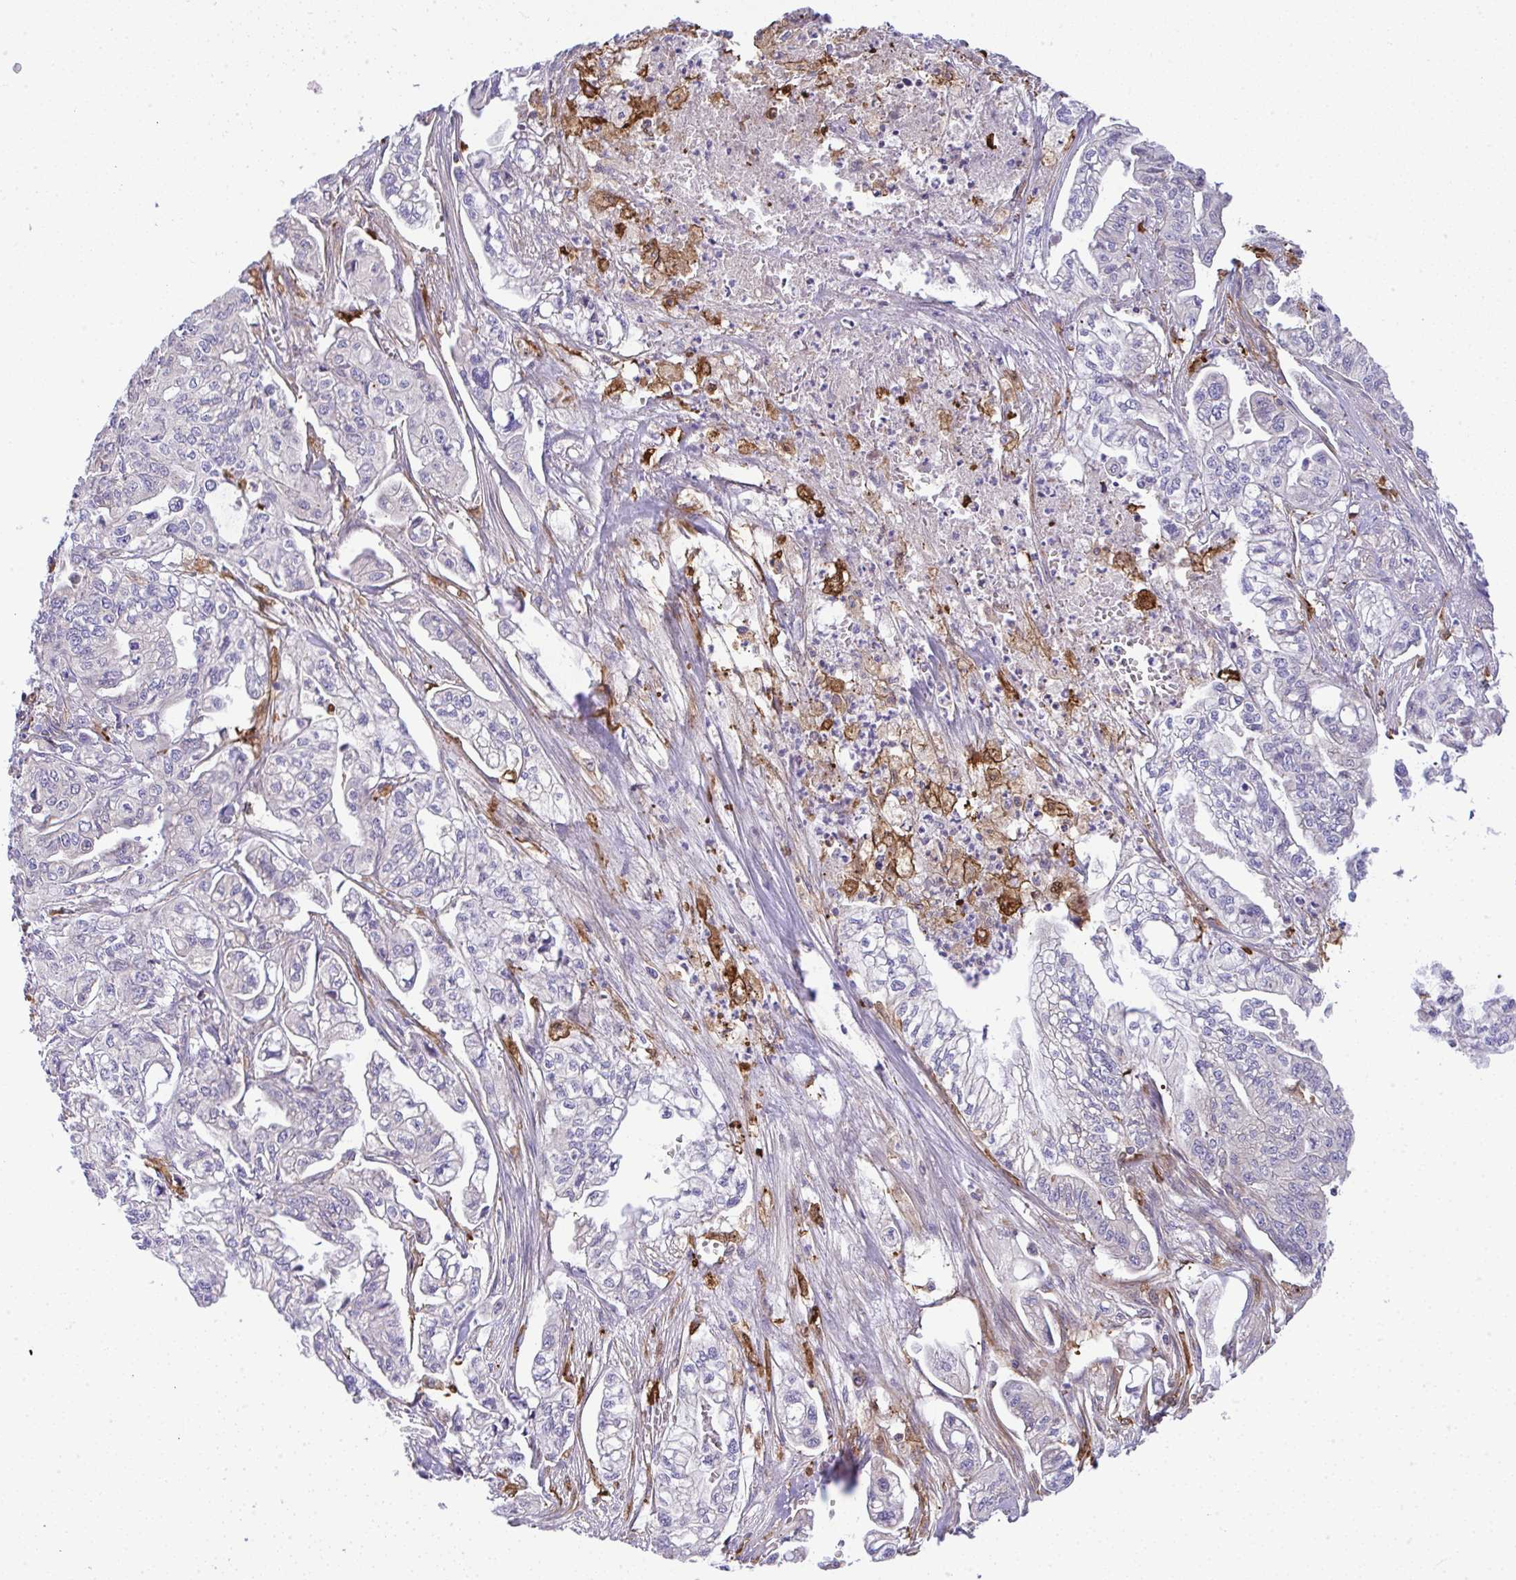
{"staining": {"intensity": "negative", "quantity": "none", "location": "none"}, "tissue": "pancreatic cancer", "cell_type": "Tumor cells", "image_type": "cancer", "snomed": [{"axis": "morphology", "description": "Adenocarcinoma, NOS"}, {"axis": "topography", "description": "Pancreas"}], "caption": "Pancreatic adenocarcinoma was stained to show a protein in brown. There is no significant staining in tumor cells.", "gene": "GRID2", "patient": {"sex": "male", "age": 68}}